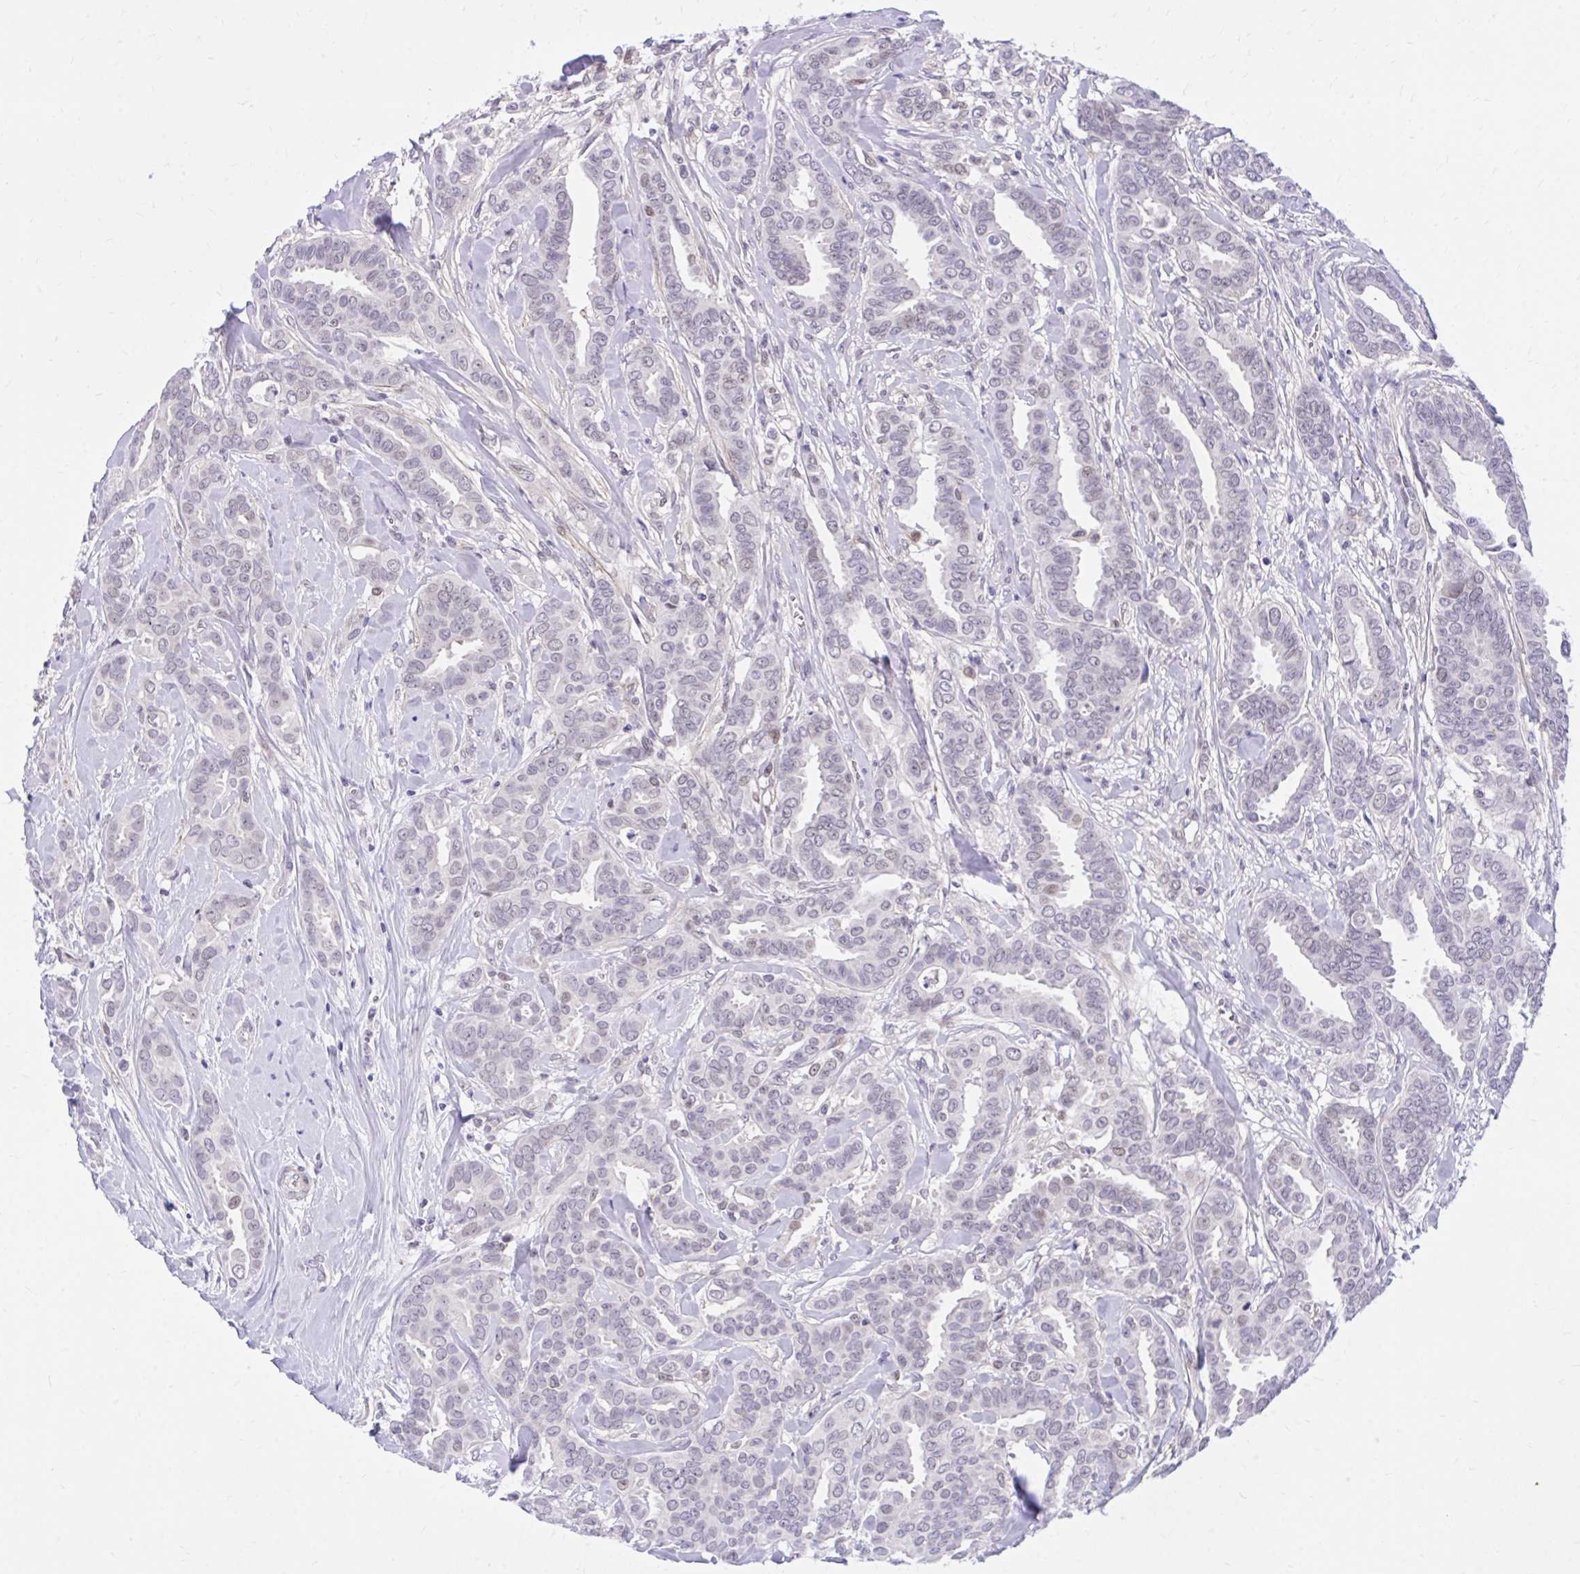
{"staining": {"intensity": "weak", "quantity": "<25%", "location": "nuclear"}, "tissue": "breast cancer", "cell_type": "Tumor cells", "image_type": "cancer", "snomed": [{"axis": "morphology", "description": "Duct carcinoma"}, {"axis": "topography", "description": "Breast"}], "caption": "Tumor cells show no significant staining in breast infiltrating ductal carcinoma.", "gene": "ZBTB25", "patient": {"sex": "female", "age": 45}}